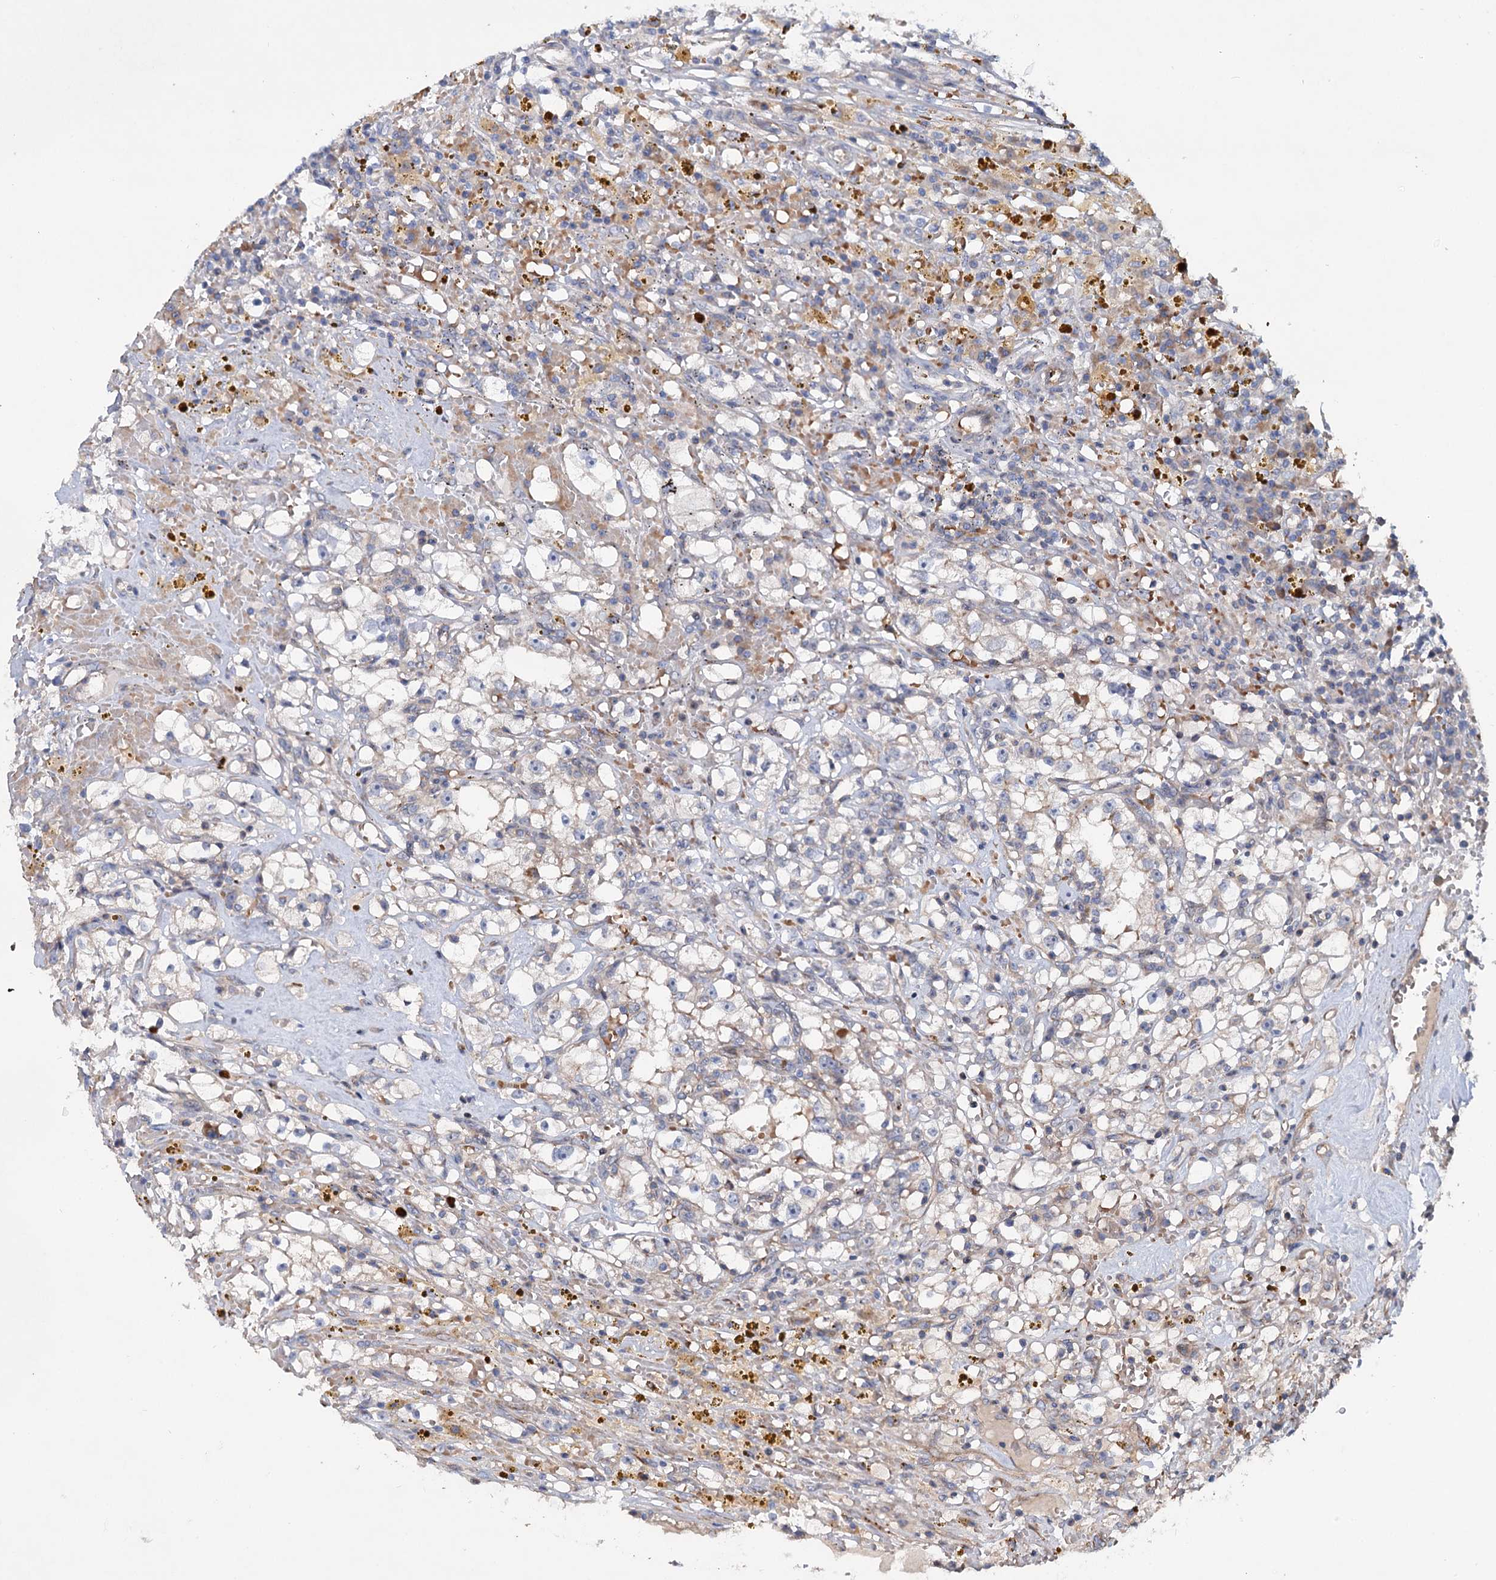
{"staining": {"intensity": "negative", "quantity": "none", "location": "none"}, "tissue": "renal cancer", "cell_type": "Tumor cells", "image_type": "cancer", "snomed": [{"axis": "morphology", "description": "Adenocarcinoma, NOS"}, {"axis": "topography", "description": "Kidney"}], "caption": "Immunohistochemical staining of renal adenocarcinoma exhibits no significant staining in tumor cells. The staining was performed using DAB (3,3'-diaminobenzidine) to visualize the protein expression in brown, while the nuclei were stained in blue with hematoxylin (Magnification: 20x).", "gene": "PTDSS2", "patient": {"sex": "male", "age": 56}}